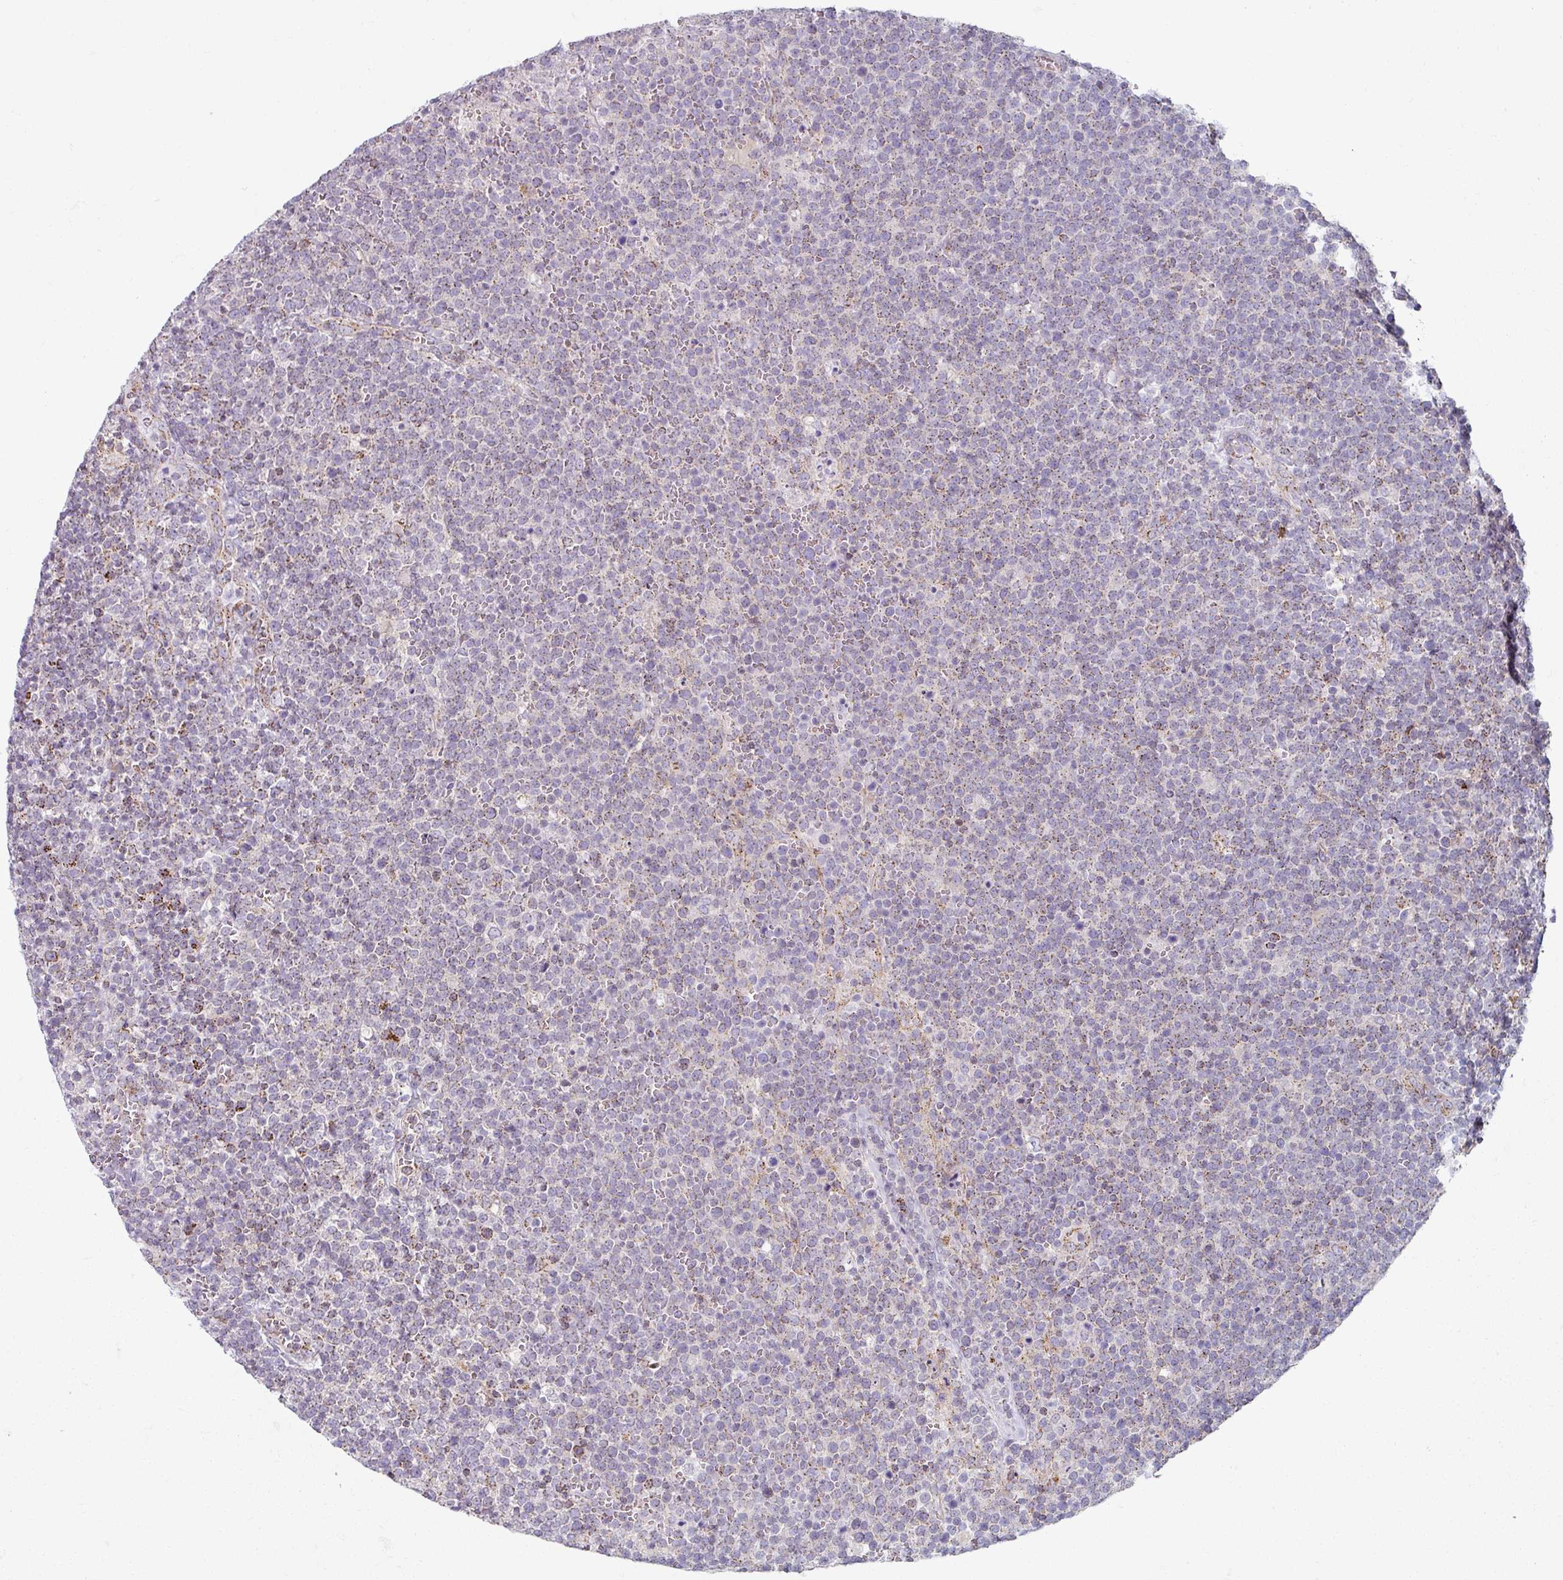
{"staining": {"intensity": "negative", "quantity": "none", "location": "none"}, "tissue": "lymphoma", "cell_type": "Tumor cells", "image_type": "cancer", "snomed": [{"axis": "morphology", "description": "Malignant lymphoma, non-Hodgkin's type, High grade"}, {"axis": "topography", "description": "Lymph node"}], "caption": "An image of human malignant lymphoma, non-Hodgkin's type (high-grade) is negative for staining in tumor cells.", "gene": "CCDC85B", "patient": {"sex": "male", "age": 61}}